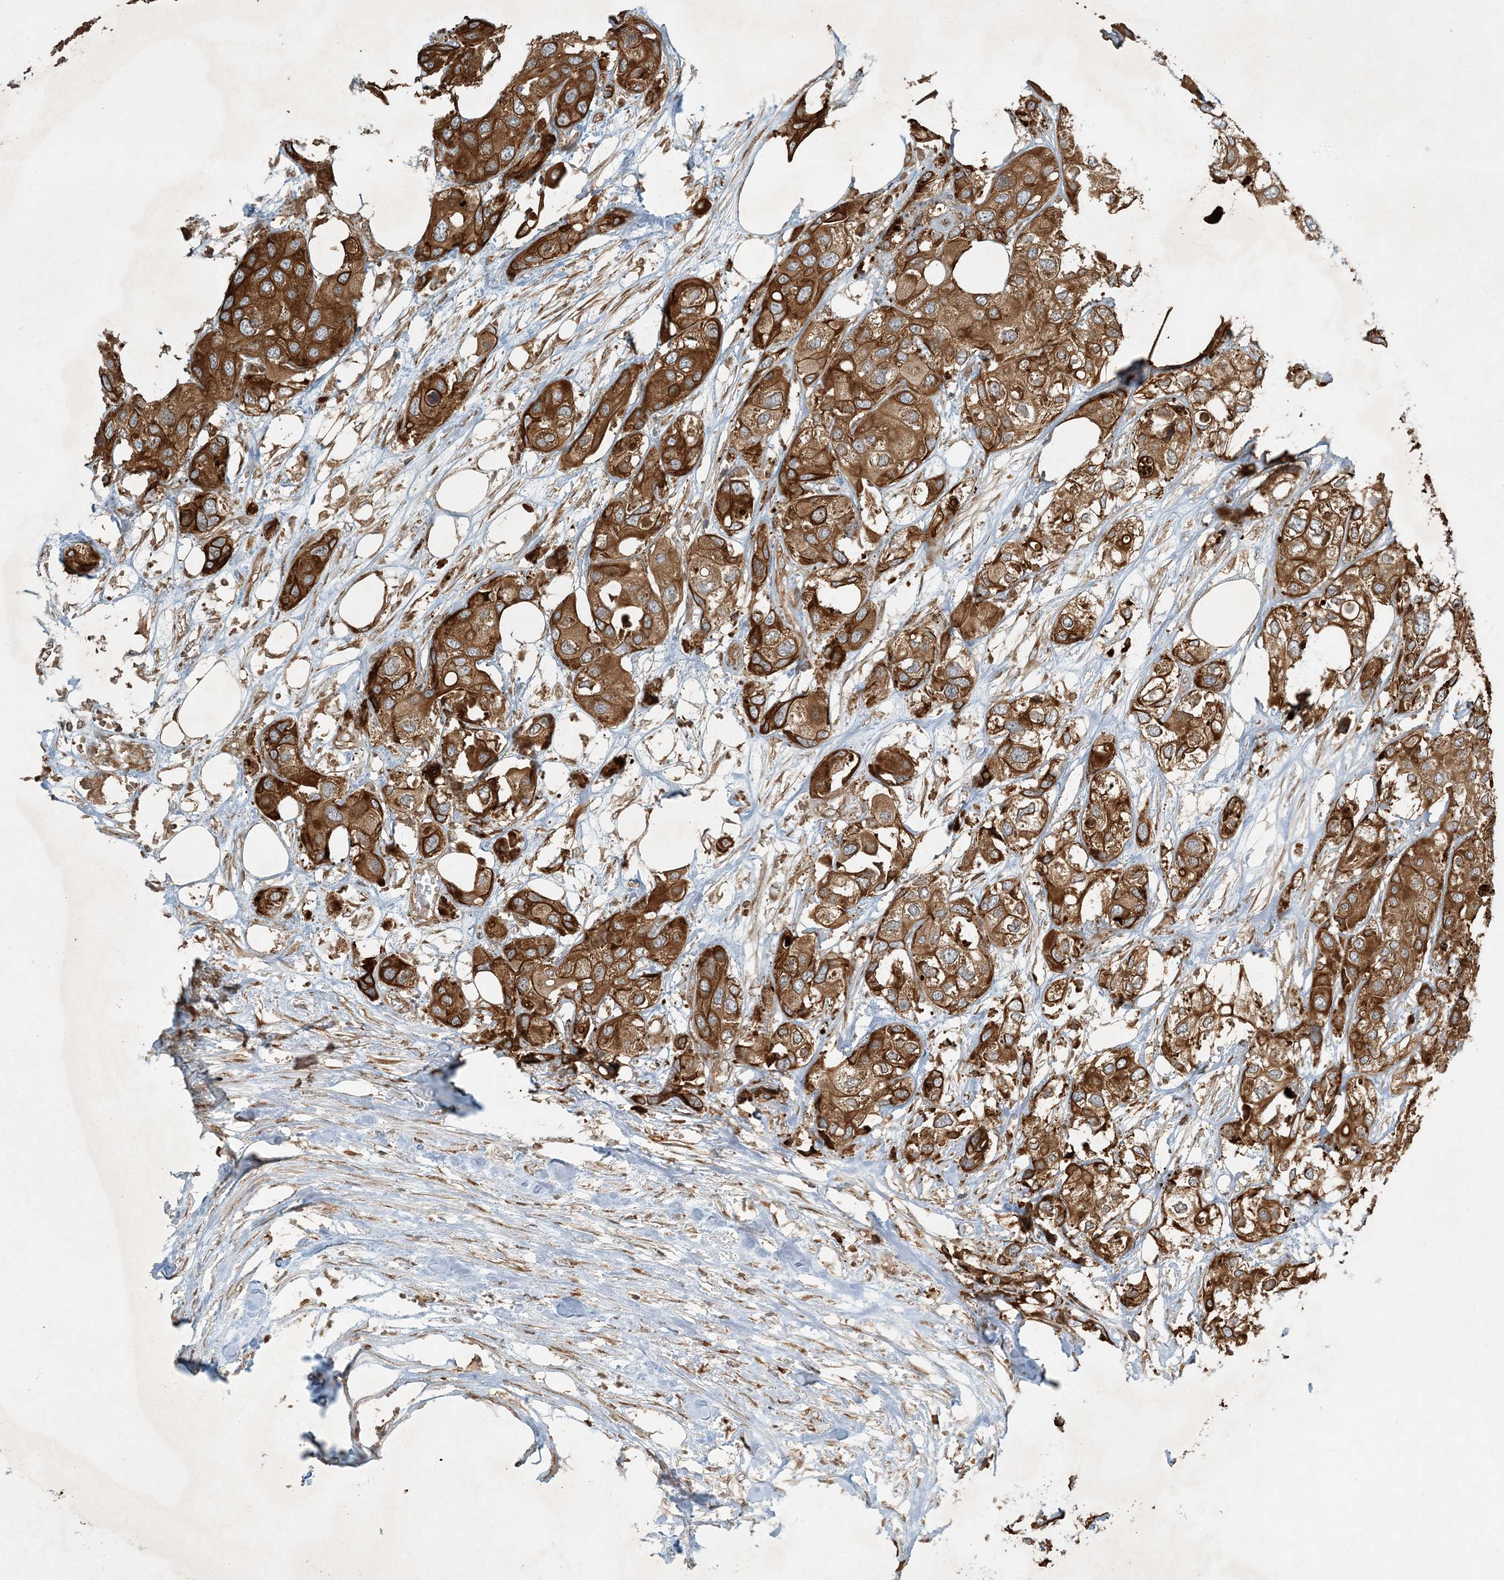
{"staining": {"intensity": "moderate", "quantity": ">75%", "location": "cytoplasmic/membranous"}, "tissue": "urothelial cancer", "cell_type": "Tumor cells", "image_type": "cancer", "snomed": [{"axis": "morphology", "description": "Urothelial carcinoma, High grade"}, {"axis": "topography", "description": "Urinary bladder"}], "caption": "The micrograph demonstrates staining of urothelial carcinoma (high-grade), revealing moderate cytoplasmic/membranous protein staining (brown color) within tumor cells. The staining is performed using DAB (3,3'-diaminobenzidine) brown chromogen to label protein expression. The nuclei are counter-stained blue using hematoxylin.", "gene": "COMMD8", "patient": {"sex": "male", "age": 64}}